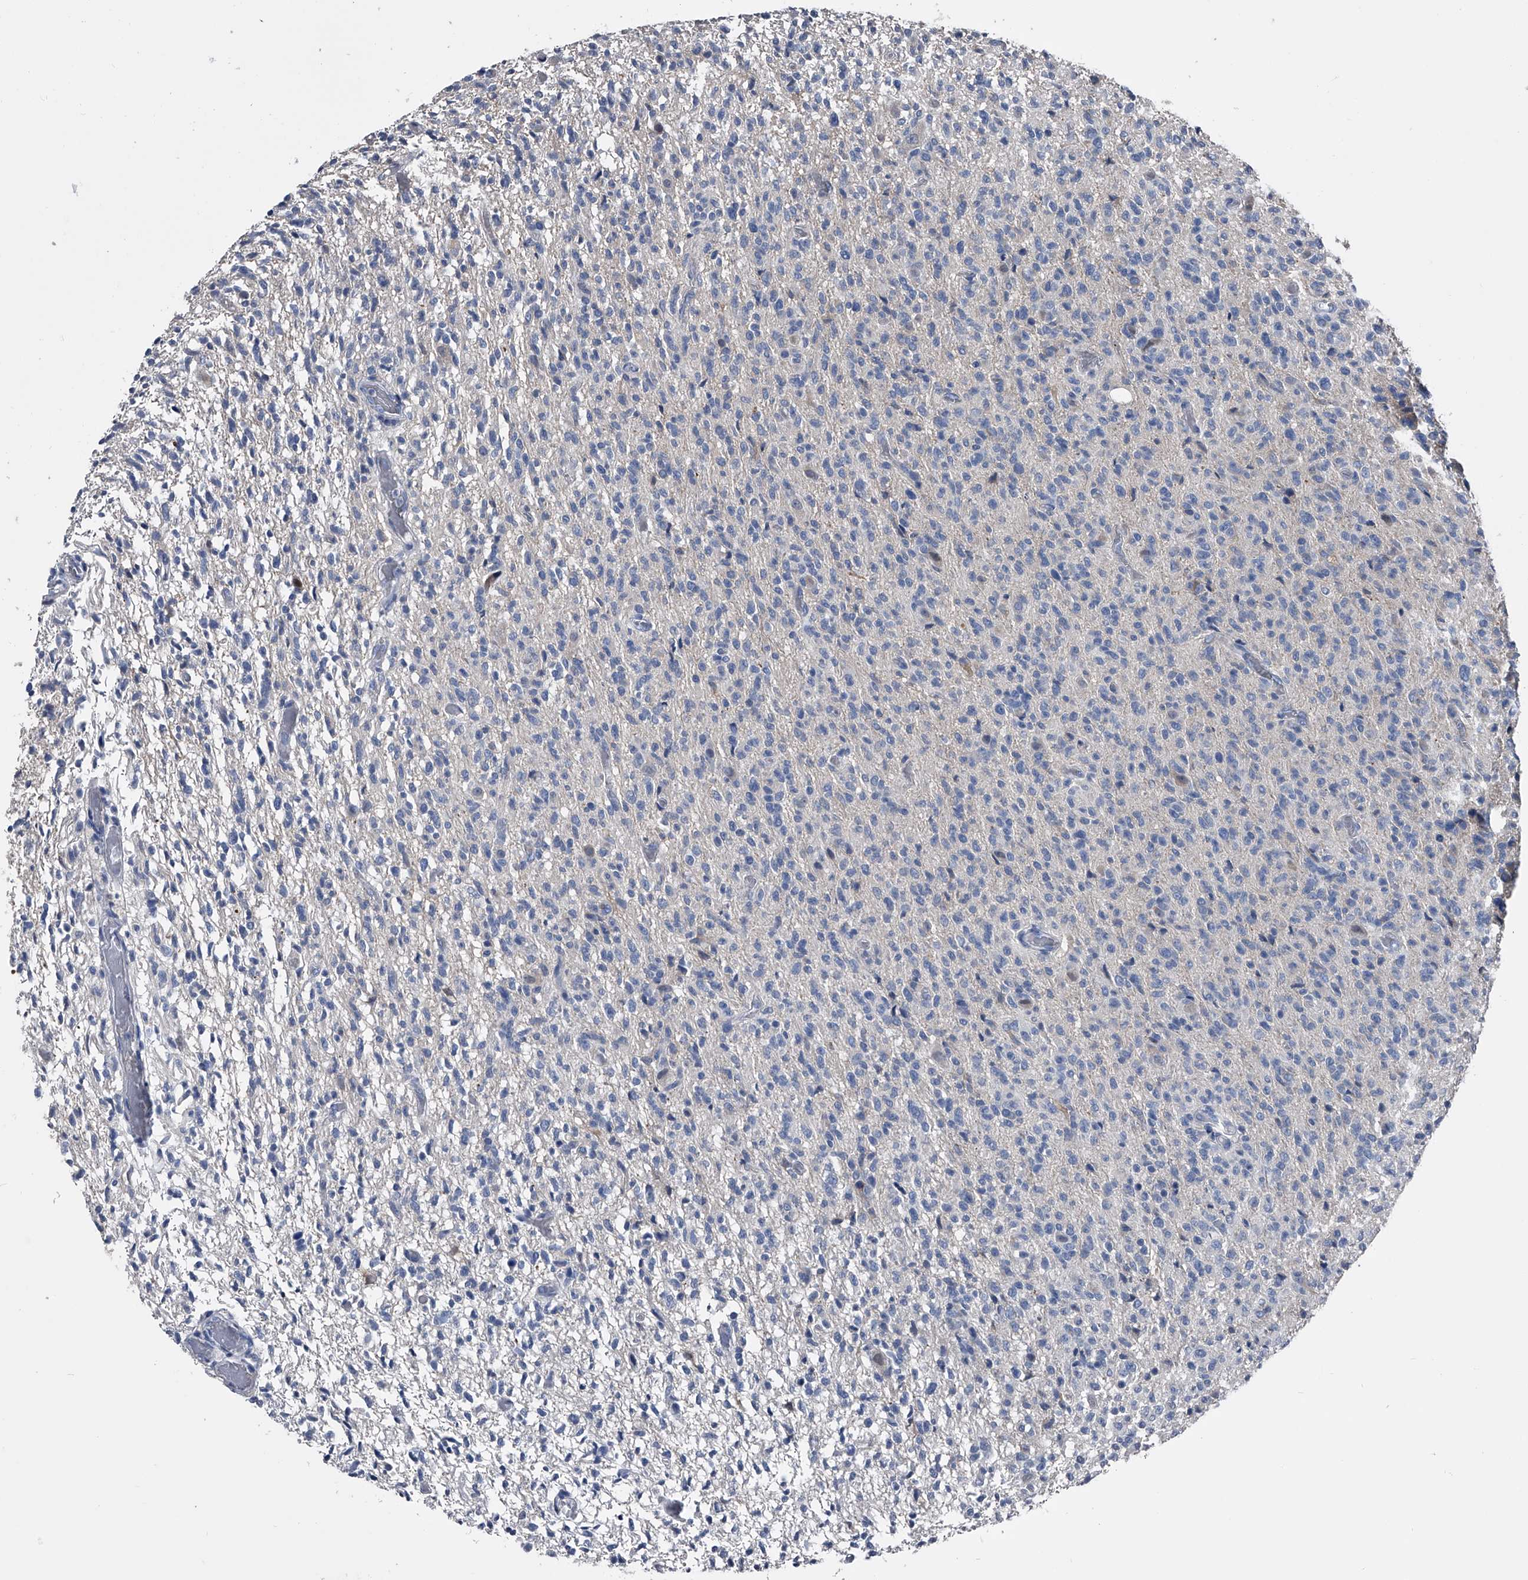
{"staining": {"intensity": "negative", "quantity": "none", "location": "none"}, "tissue": "glioma", "cell_type": "Tumor cells", "image_type": "cancer", "snomed": [{"axis": "morphology", "description": "Glioma, malignant, High grade"}, {"axis": "topography", "description": "Brain"}], "caption": "Tumor cells are negative for protein expression in human malignant glioma (high-grade).", "gene": "KIF13A", "patient": {"sex": "female", "age": 57}}